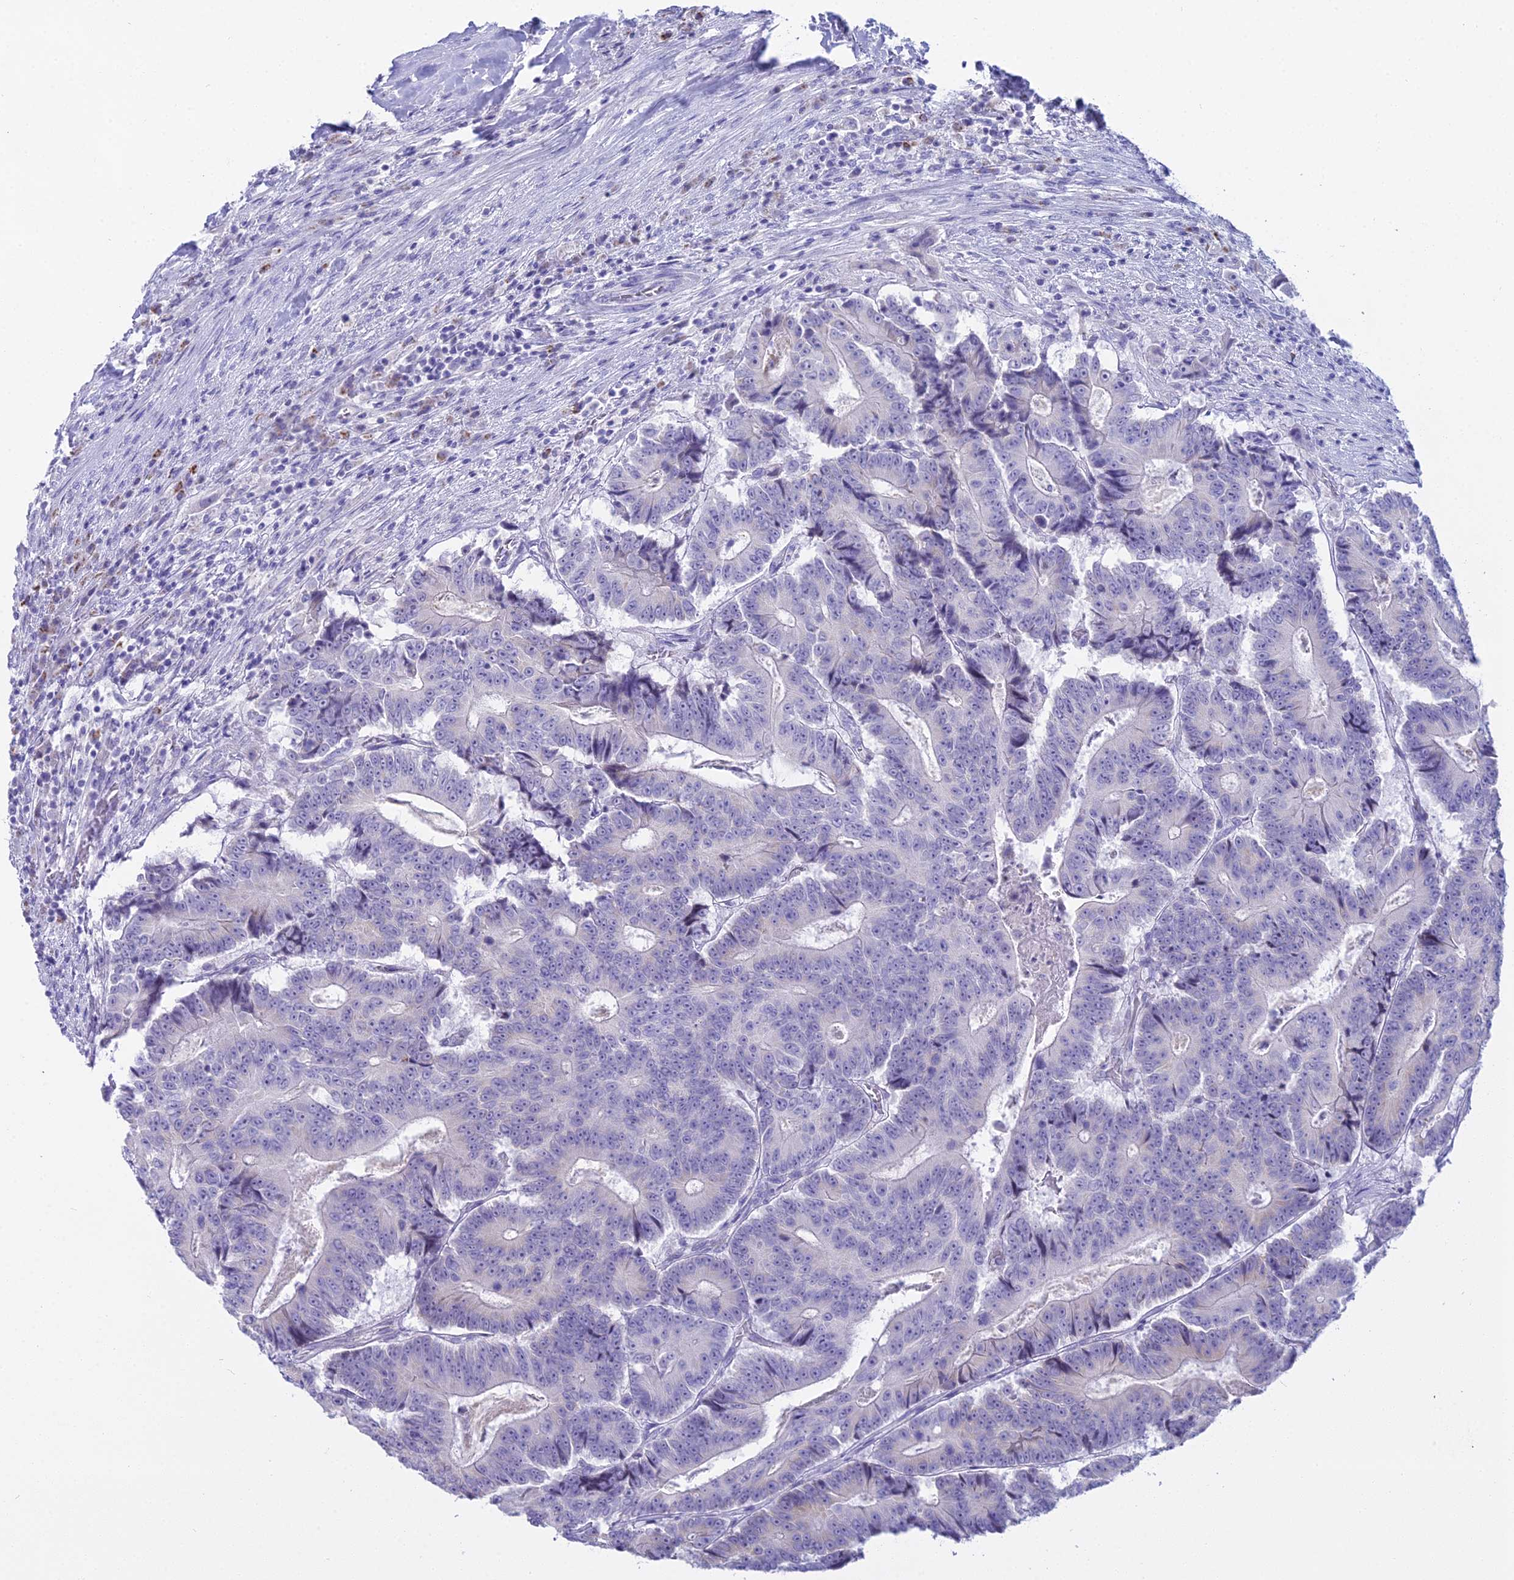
{"staining": {"intensity": "negative", "quantity": "none", "location": "none"}, "tissue": "colorectal cancer", "cell_type": "Tumor cells", "image_type": "cancer", "snomed": [{"axis": "morphology", "description": "Adenocarcinoma, NOS"}, {"axis": "topography", "description": "Colon"}], "caption": "The immunohistochemistry histopathology image has no significant positivity in tumor cells of adenocarcinoma (colorectal) tissue.", "gene": "CGB2", "patient": {"sex": "male", "age": 83}}